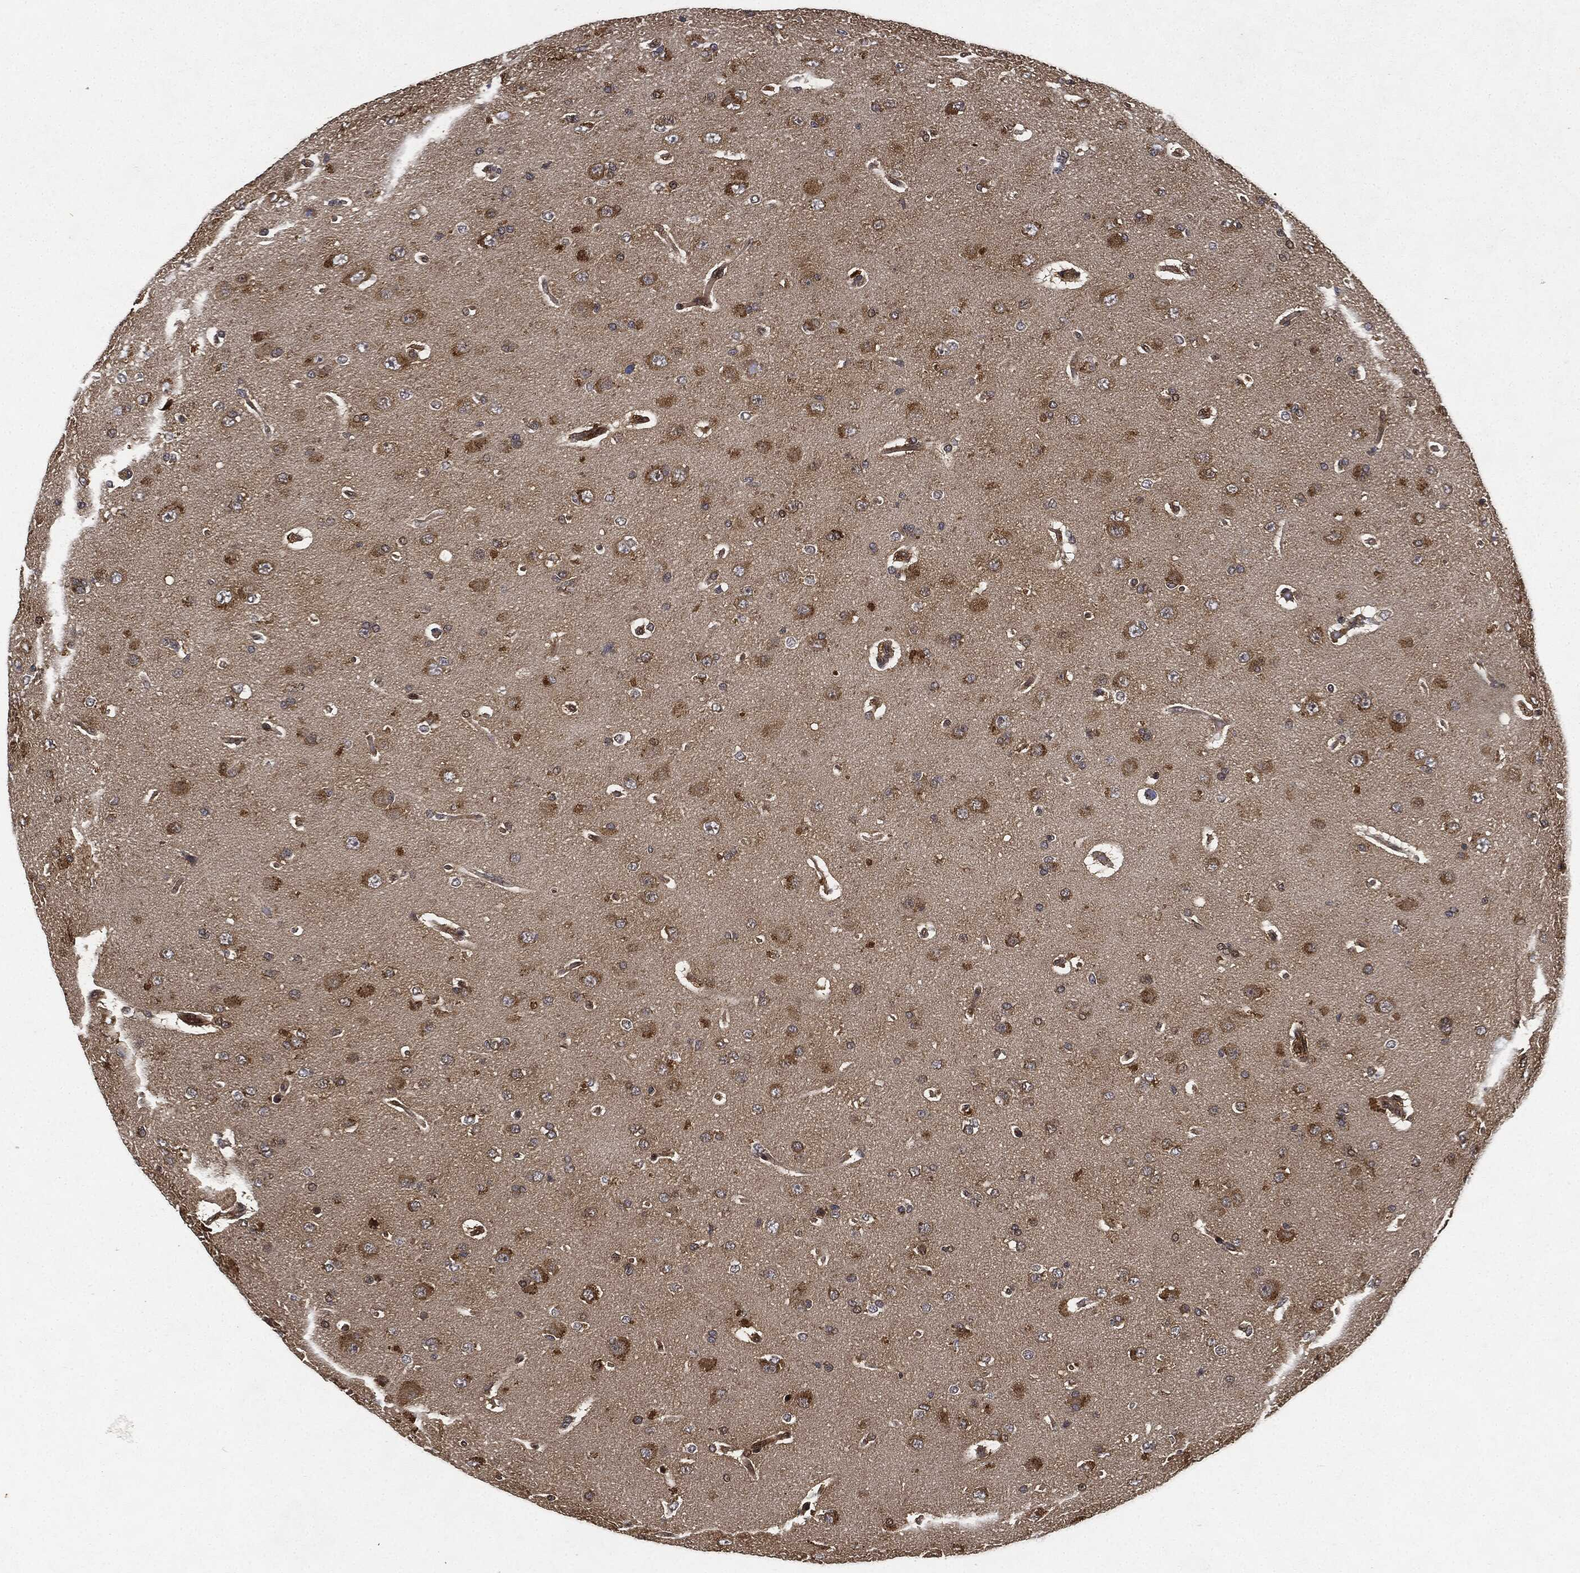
{"staining": {"intensity": "weak", "quantity": "25%-75%", "location": "cytoplasmic/membranous"}, "tissue": "glioma", "cell_type": "Tumor cells", "image_type": "cancer", "snomed": [{"axis": "morphology", "description": "Glioma, malignant, NOS"}, {"axis": "topography", "description": "Cerebral cortex"}], "caption": "Protein analysis of malignant glioma tissue reveals weak cytoplasmic/membranous expression in approximately 25%-75% of tumor cells.", "gene": "MLST8", "patient": {"sex": "male", "age": 58}}